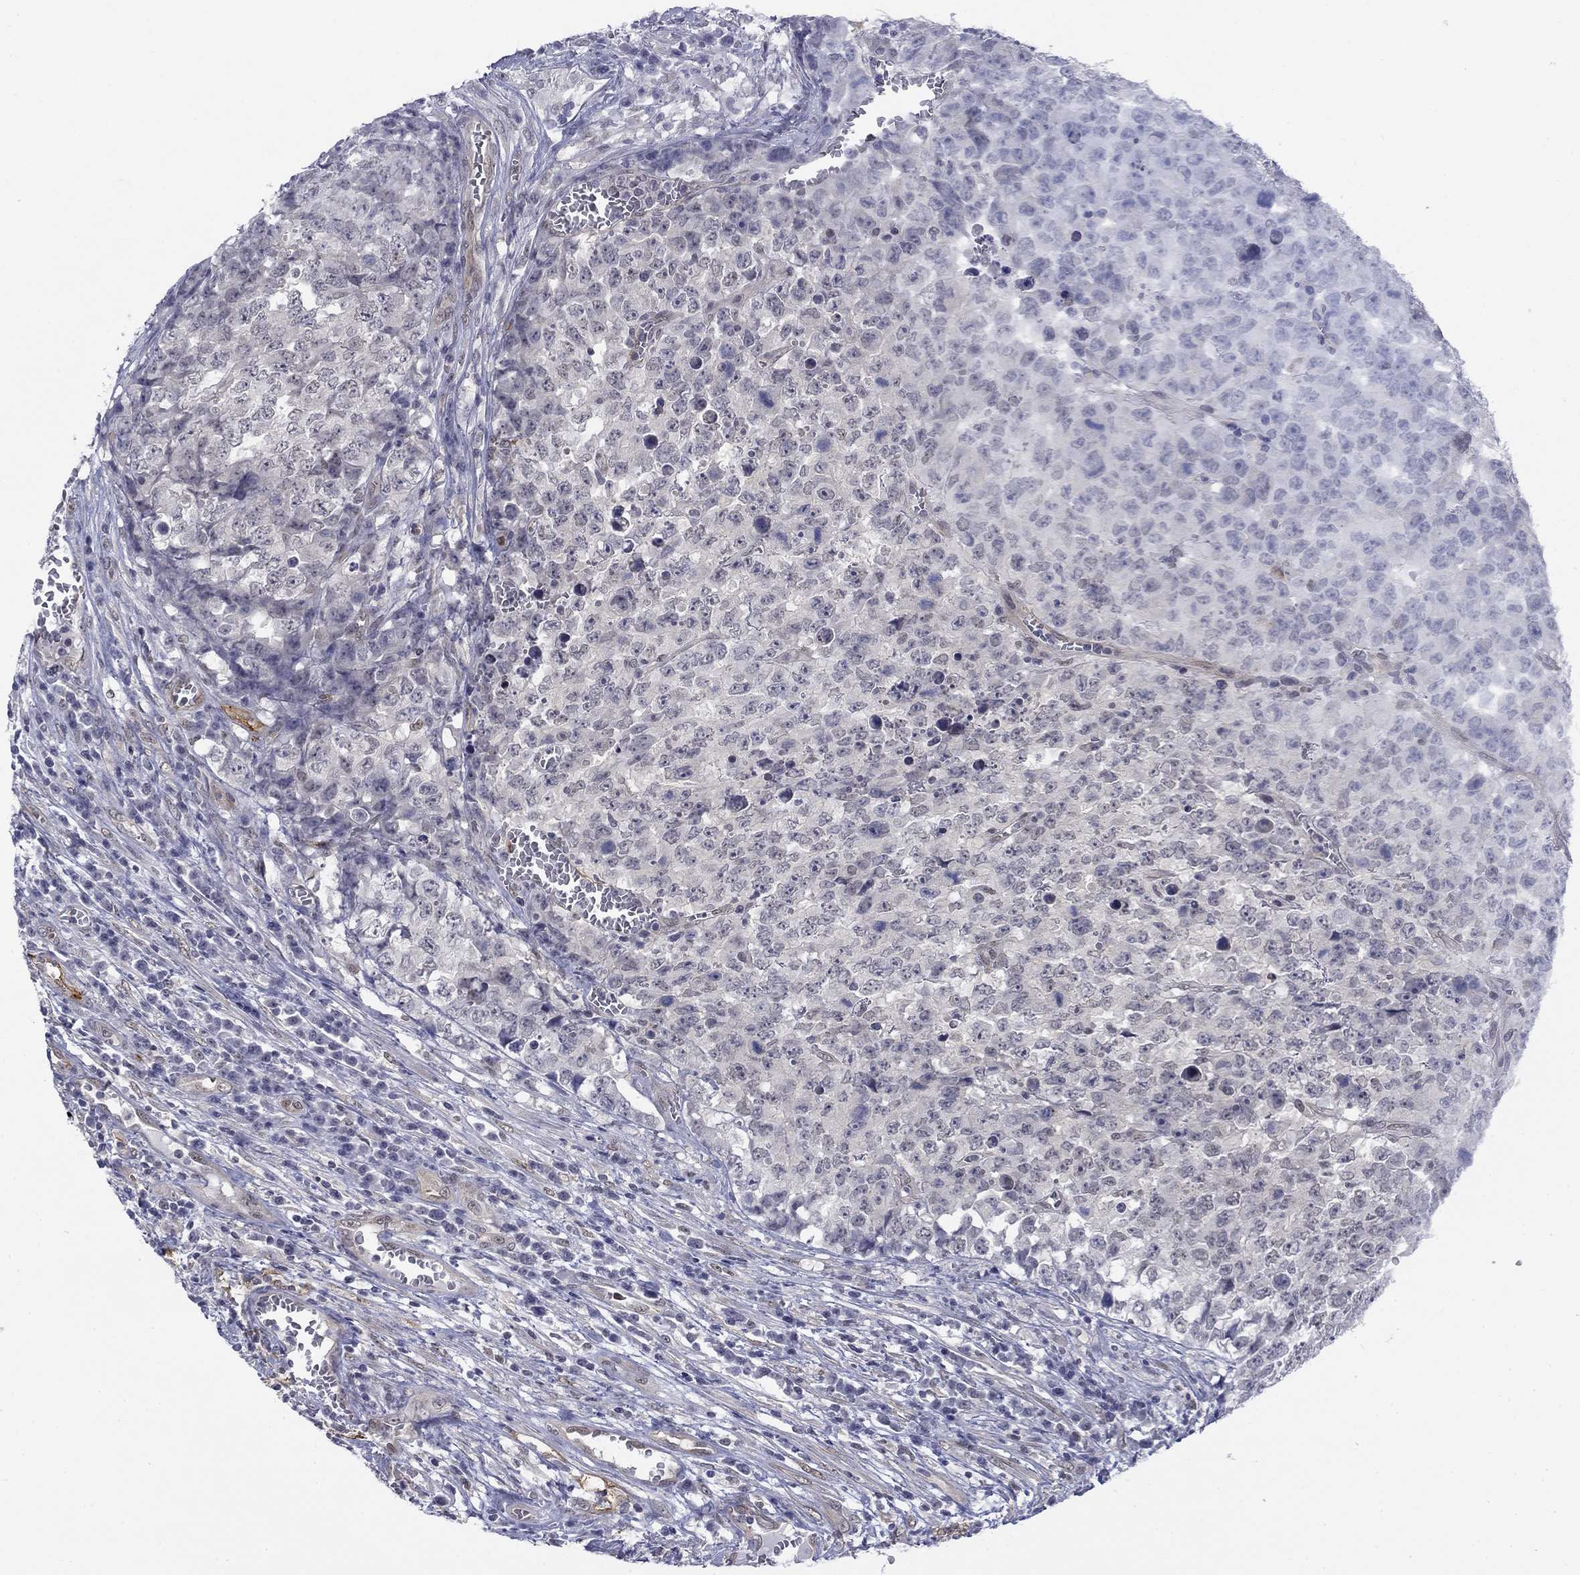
{"staining": {"intensity": "negative", "quantity": "none", "location": "none"}, "tissue": "testis cancer", "cell_type": "Tumor cells", "image_type": "cancer", "snomed": [{"axis": "morphology", "description": "Carcinoma, Embryonal, NOS"}, {"axis": "topography", "description": "Testis"}], "caption": "High magnification brightfield microscopy of testis embryonal carcinoma stained with DAB (3,3'-diaminobenzidine) (brown) and counterstained with hematoxylin (blue): tumor cells show no significant positivity.", "gene": "TIGD4", "patient": {"sex": "male", "age": 23}}